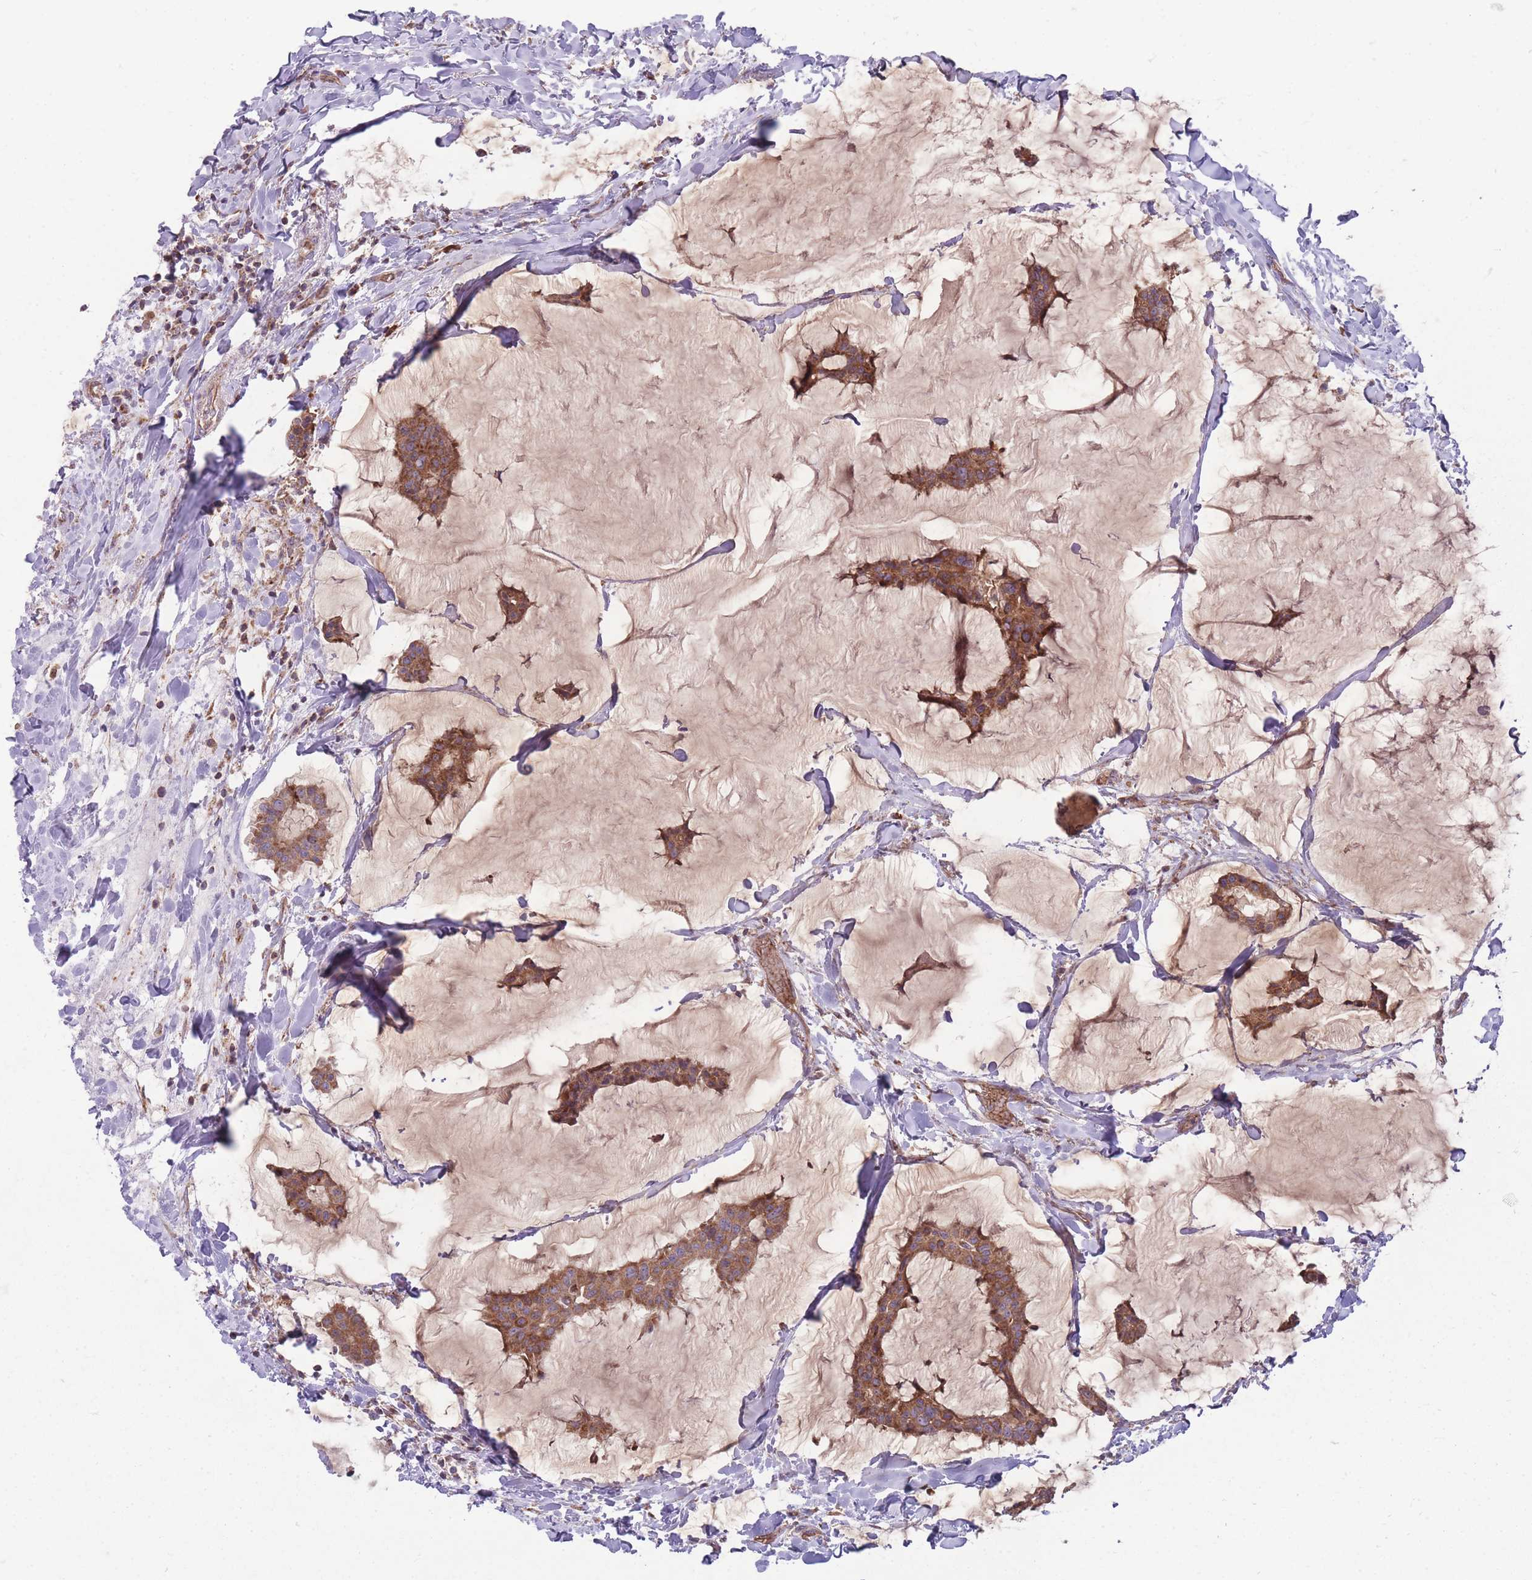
{"staining": {"intensity": "moderate", "quantity": ">75%", "location": "cytoplasmic/membranous"}, "tissue": "breast cancer", "cell_type": "Tumor cells", "image_type": "cancer", "snomed": [{"axis": "morphology", "description": "Duct carcinoma"}, {"axis": "topography", "description": "Breast"}], "caption": "Immunohistochemistry staining of breast cancer, which exhibits medium levels of moderate cytoplasmic/membranous positivity in about >75% of tumor cells indicating moderate cytoplasmic/membranous protein staining. The staining was performed using DAB (3,3'-diaminobenzidine) (brown) for protein detection and nuclei were counterstained in hematoxylin (blue).", "gene": "ANKRD10", "patient": {"sex": "female", "age": 93}}